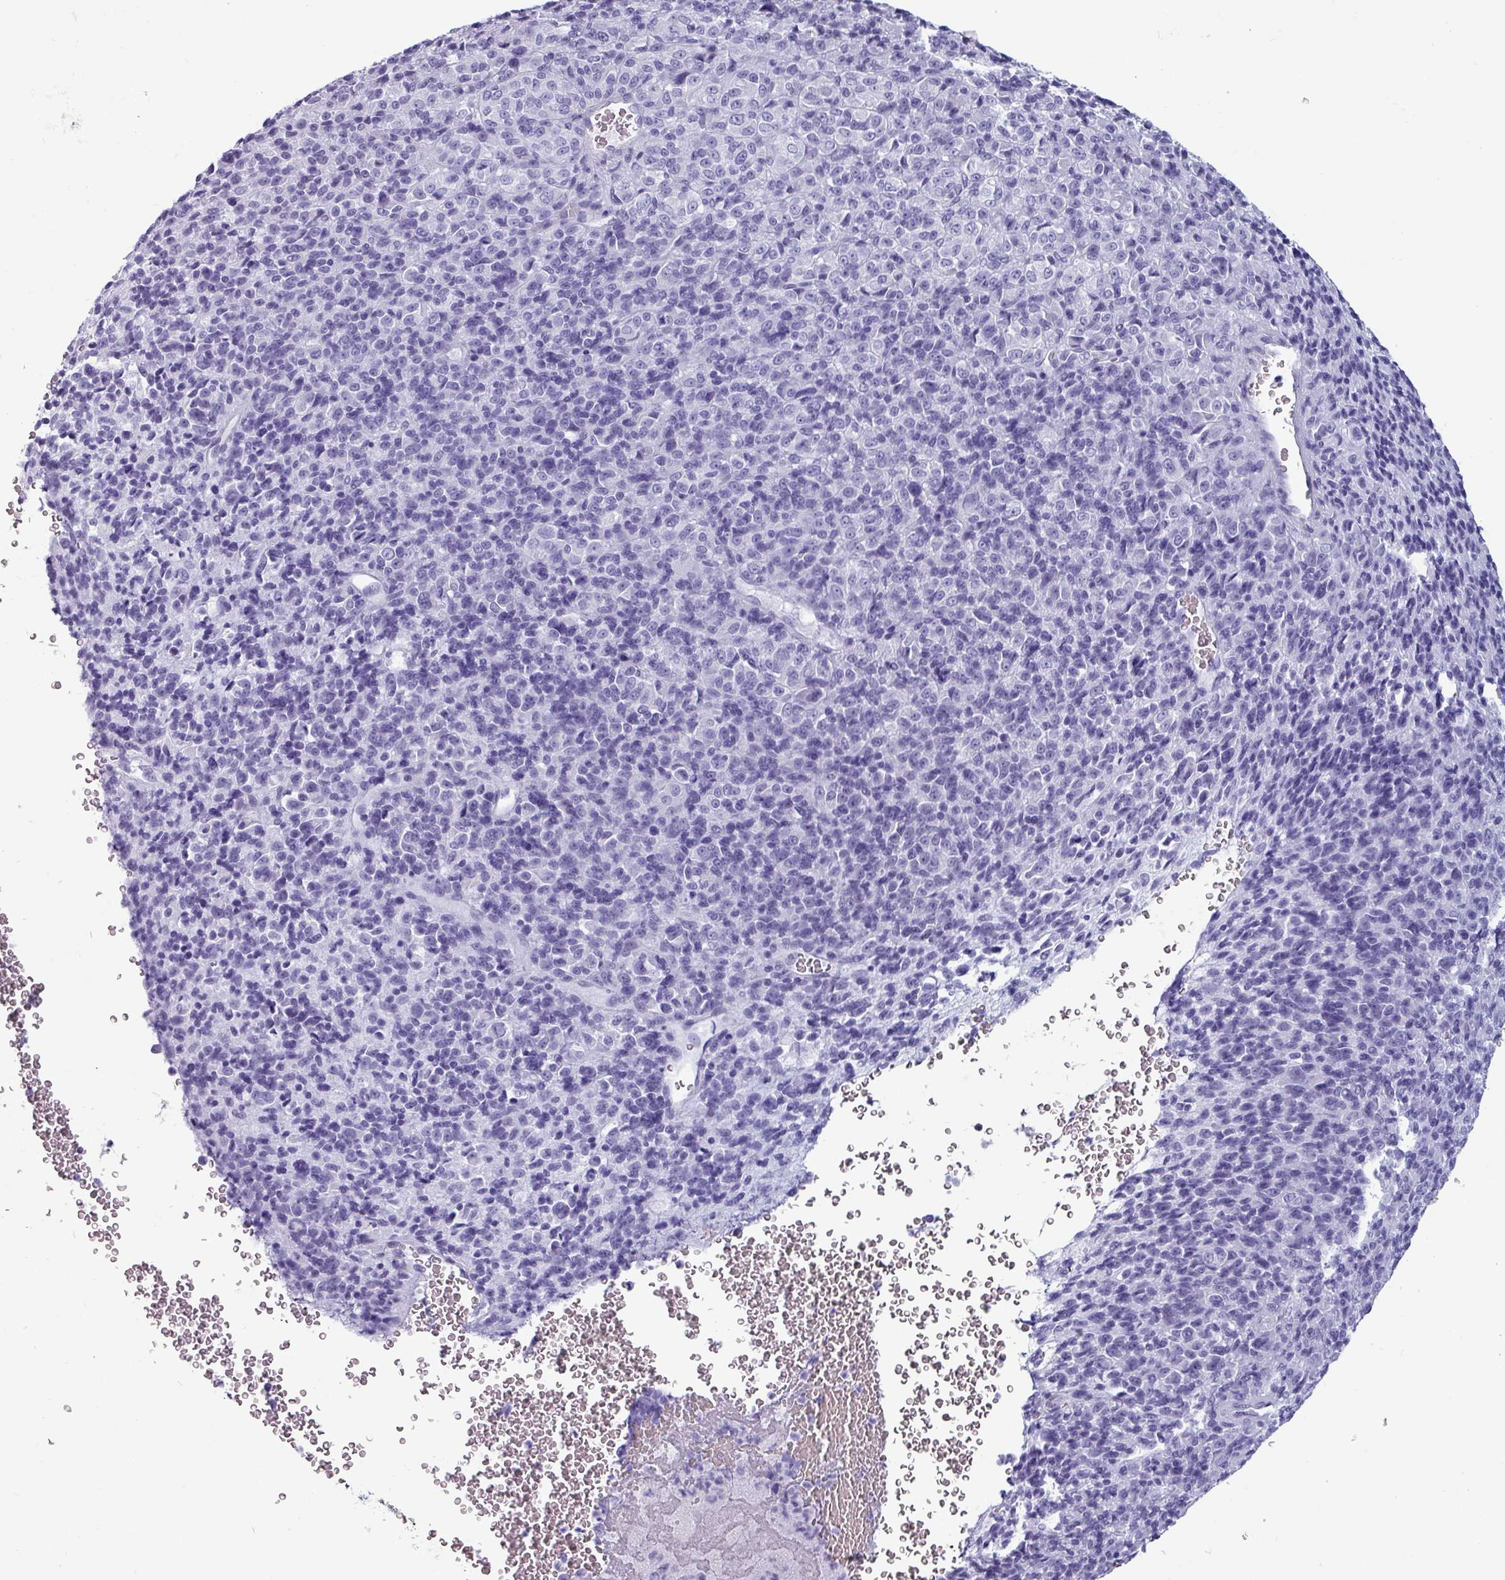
{"staining": {"intensity": "negative", "quantity": "none", "location": "none"}, "tissue": "melanoma", "cell_type": "Tumor cells", "image_type": "cancer", "snomed": [{"axis": "morphology", "description": "Malignant melanoma, Metastatic site"}, {"axis": "topography", "description": "Brain"}], "caption": "Human malignant melanoma (metastatic site) stained for a protein using IHC exhibits no staining in tumor cells.", "gene": "CRYBB2", "patient": {"sex": "female", "age": 56}}